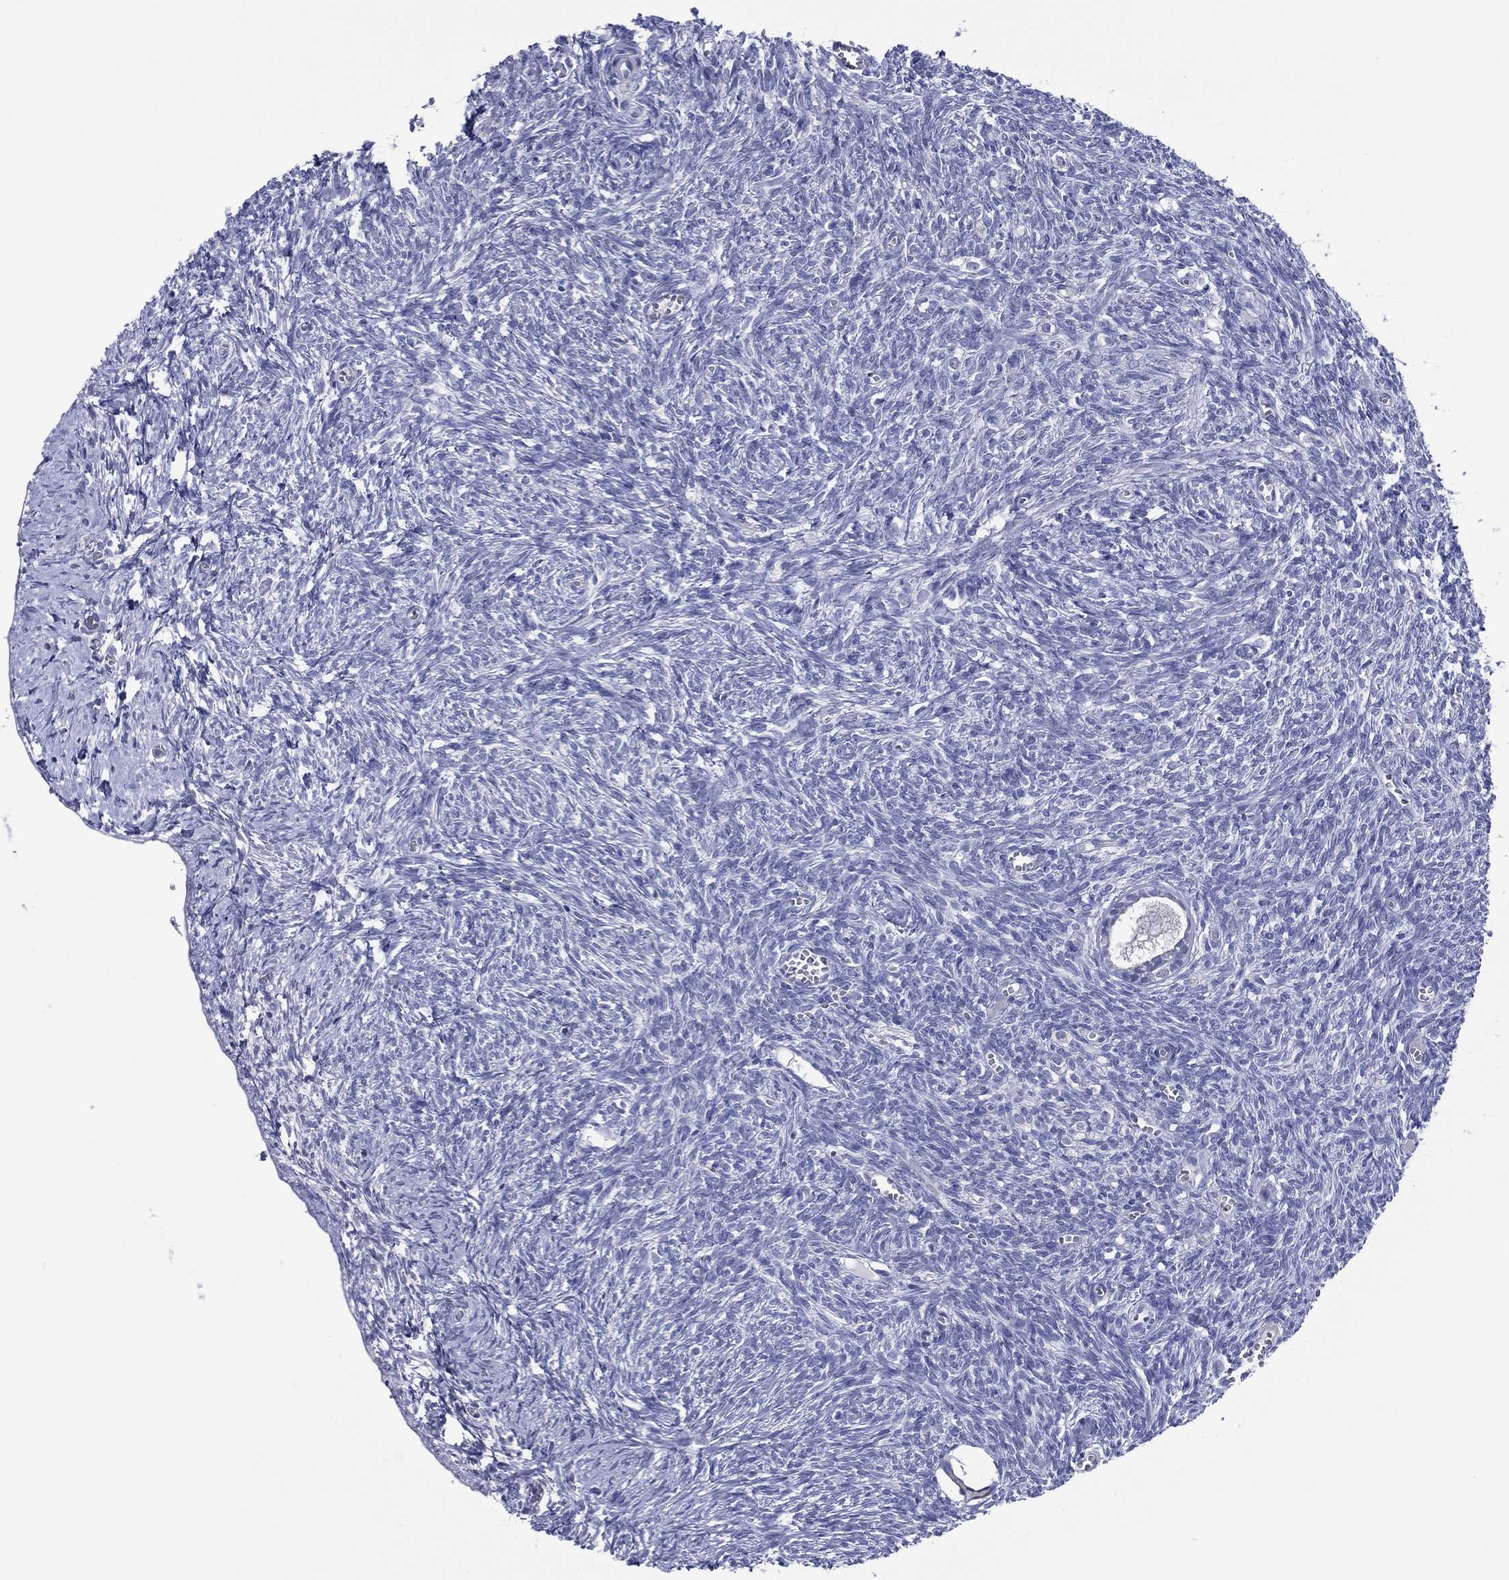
{"staining": {"intensity": "negative", "quantity": "none", "location": "none"}, "tissue": "ovary", "cell_type": "Follicle cells", "image_type": "normal", "snomed": [{"axis": "morphology", "description": "Normal tissue, NOS"}, {"axis": "topography", "description": "Ovary"}], "caption": "The histopathology image shows no staining of follicle cells in normal ovary. (Stains: DAB (3,3'-diaminobenzidine) immunohistochemistry with hematoxylin counter stain, Microscopy: brightfield microscopy at high magnification).", "gene": "TRIM31", "patient": {"sex": "female", "age": 43}}